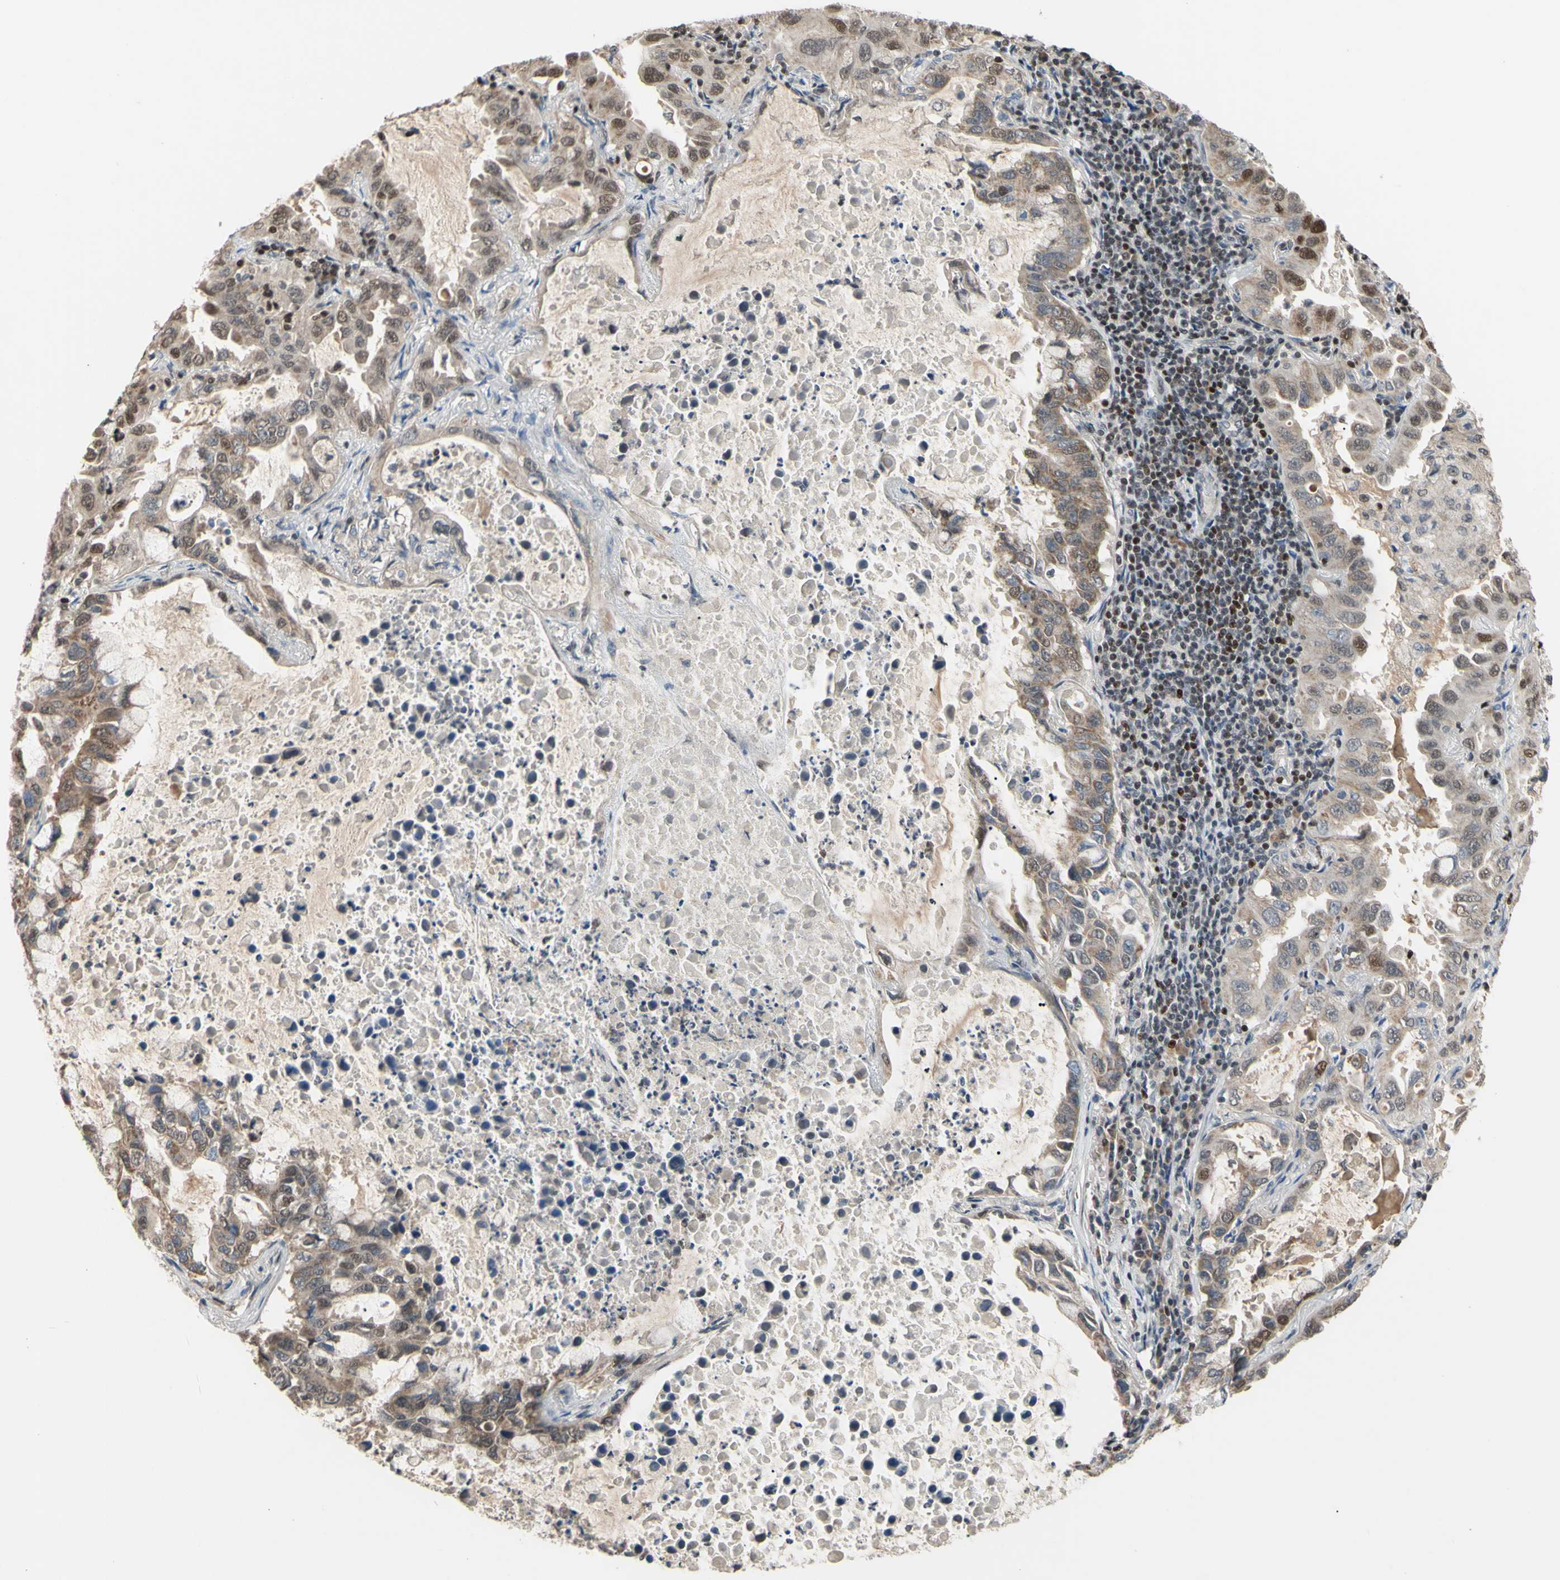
{"staining": {"intensity": "weak", "quantity": ">75%", "location": "cytoplasmic/membranous,nuclear"}, "tissue": "lung cancer", "cell_type": "Tumor cells", "image_type": "cancer", "snomed": [{"axis": "morphology", "description": "Adenocarcinoma, NOS"}, {"axis": "topography", "description": "Lung"}], "caption": "Human lung cancer stained with a protein marker demonstrates weak staining in tumor cells.", "gene": "SP4", "patient": {"sex": "male", "age": 64}}